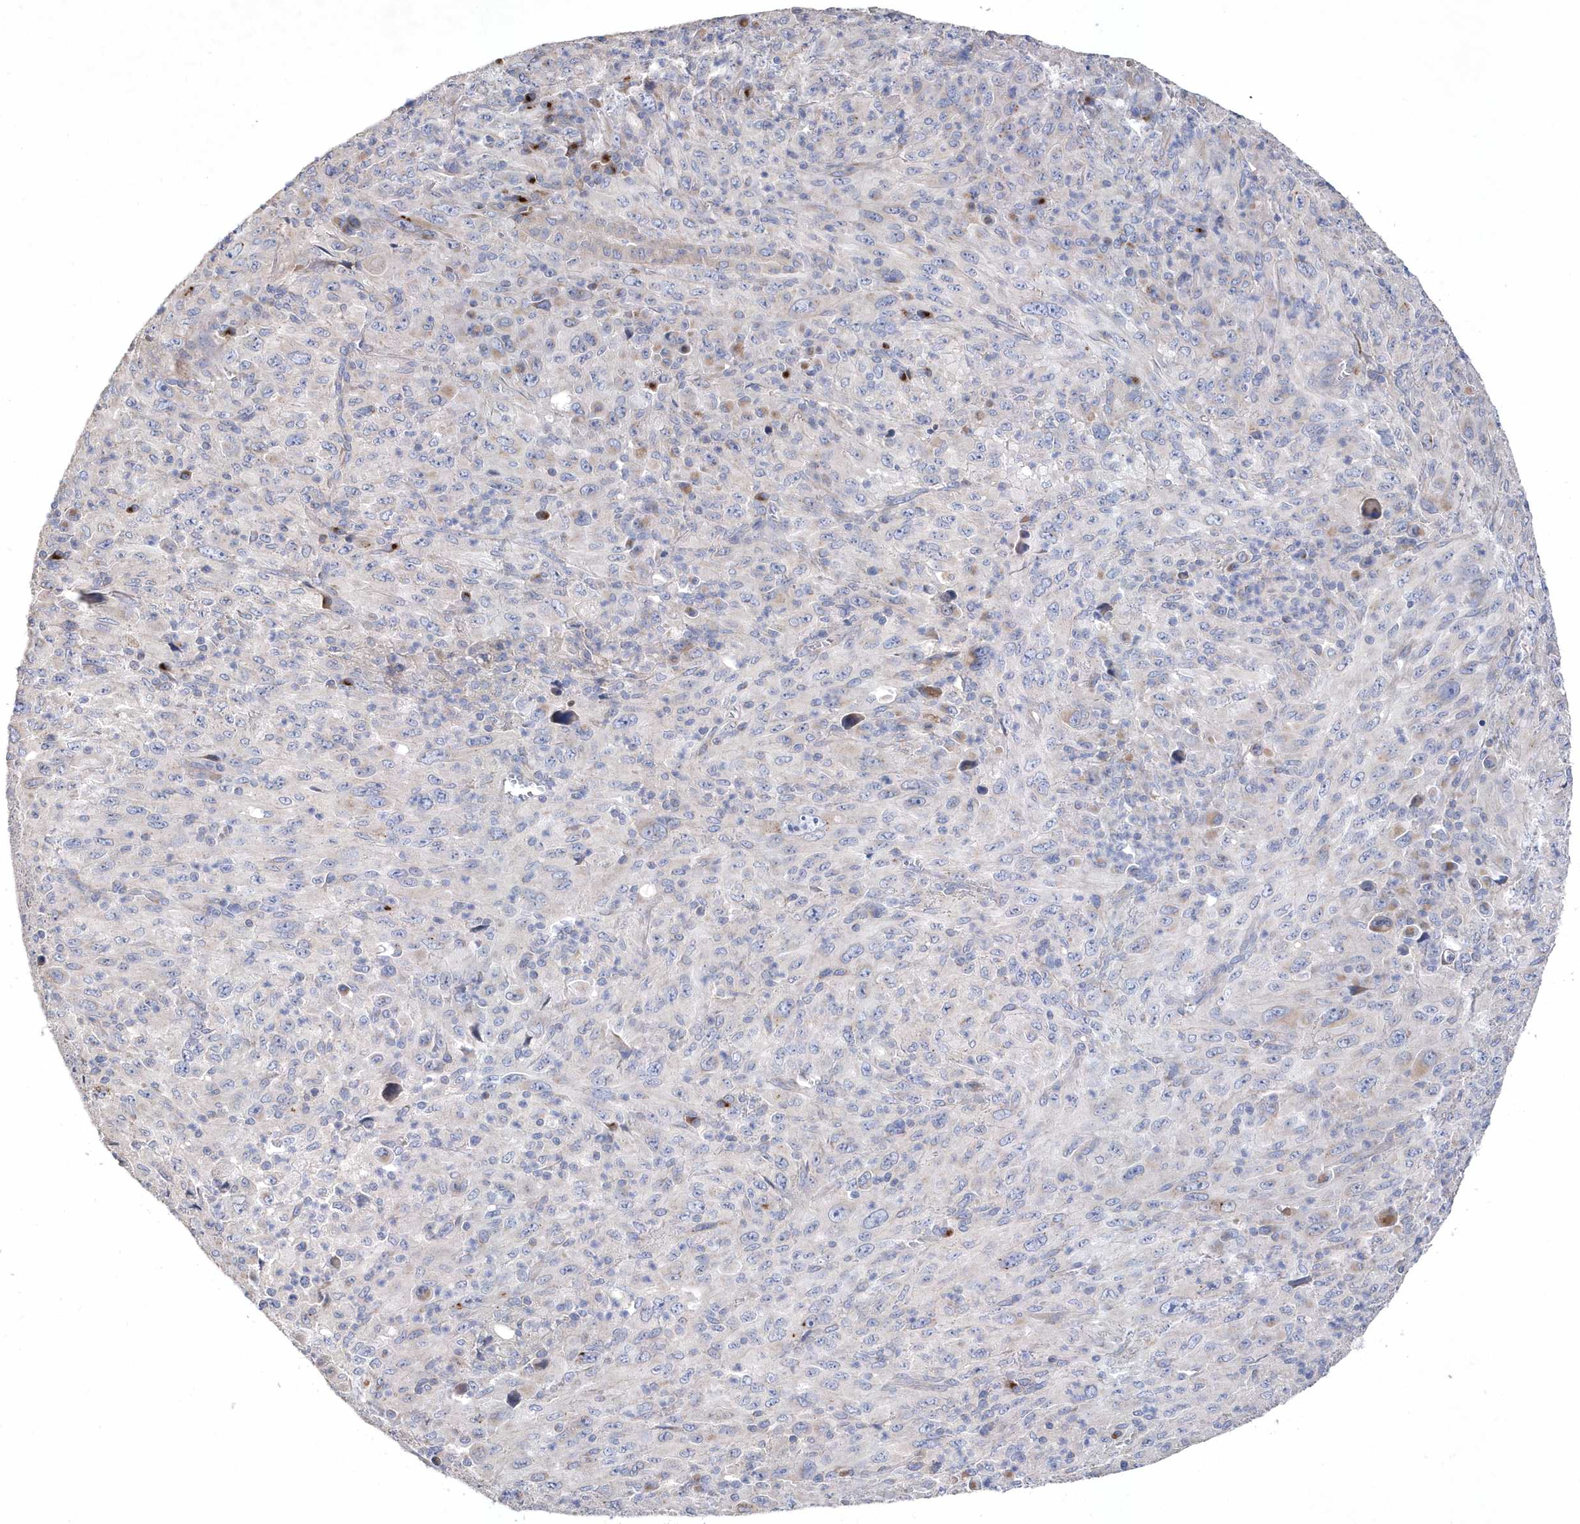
{"staining": {"intensity": "weak", "quantity": "<25%", "location": "cytoplasmic/membranous"}, "tissue": "melanoma", "cell_type": "Tumor cells", "image_type": "cancer", "snomed": [{"axis": "morphology", "description": "Malignant melanoma, Metastatic site"}, {"axis": "topography", "description": "Skin"}], "caption": "DAB (3,3'-diaminobenzidine) immunohistochemical staining of melanoma shows no significant expression in tumor cells. (DAB (3,3'-diaminobenzidine) IHC visualized using brightfield microscopy, high magnification).", "gene": "METTL8", "patient": {"sex": "female", "age": 56}}